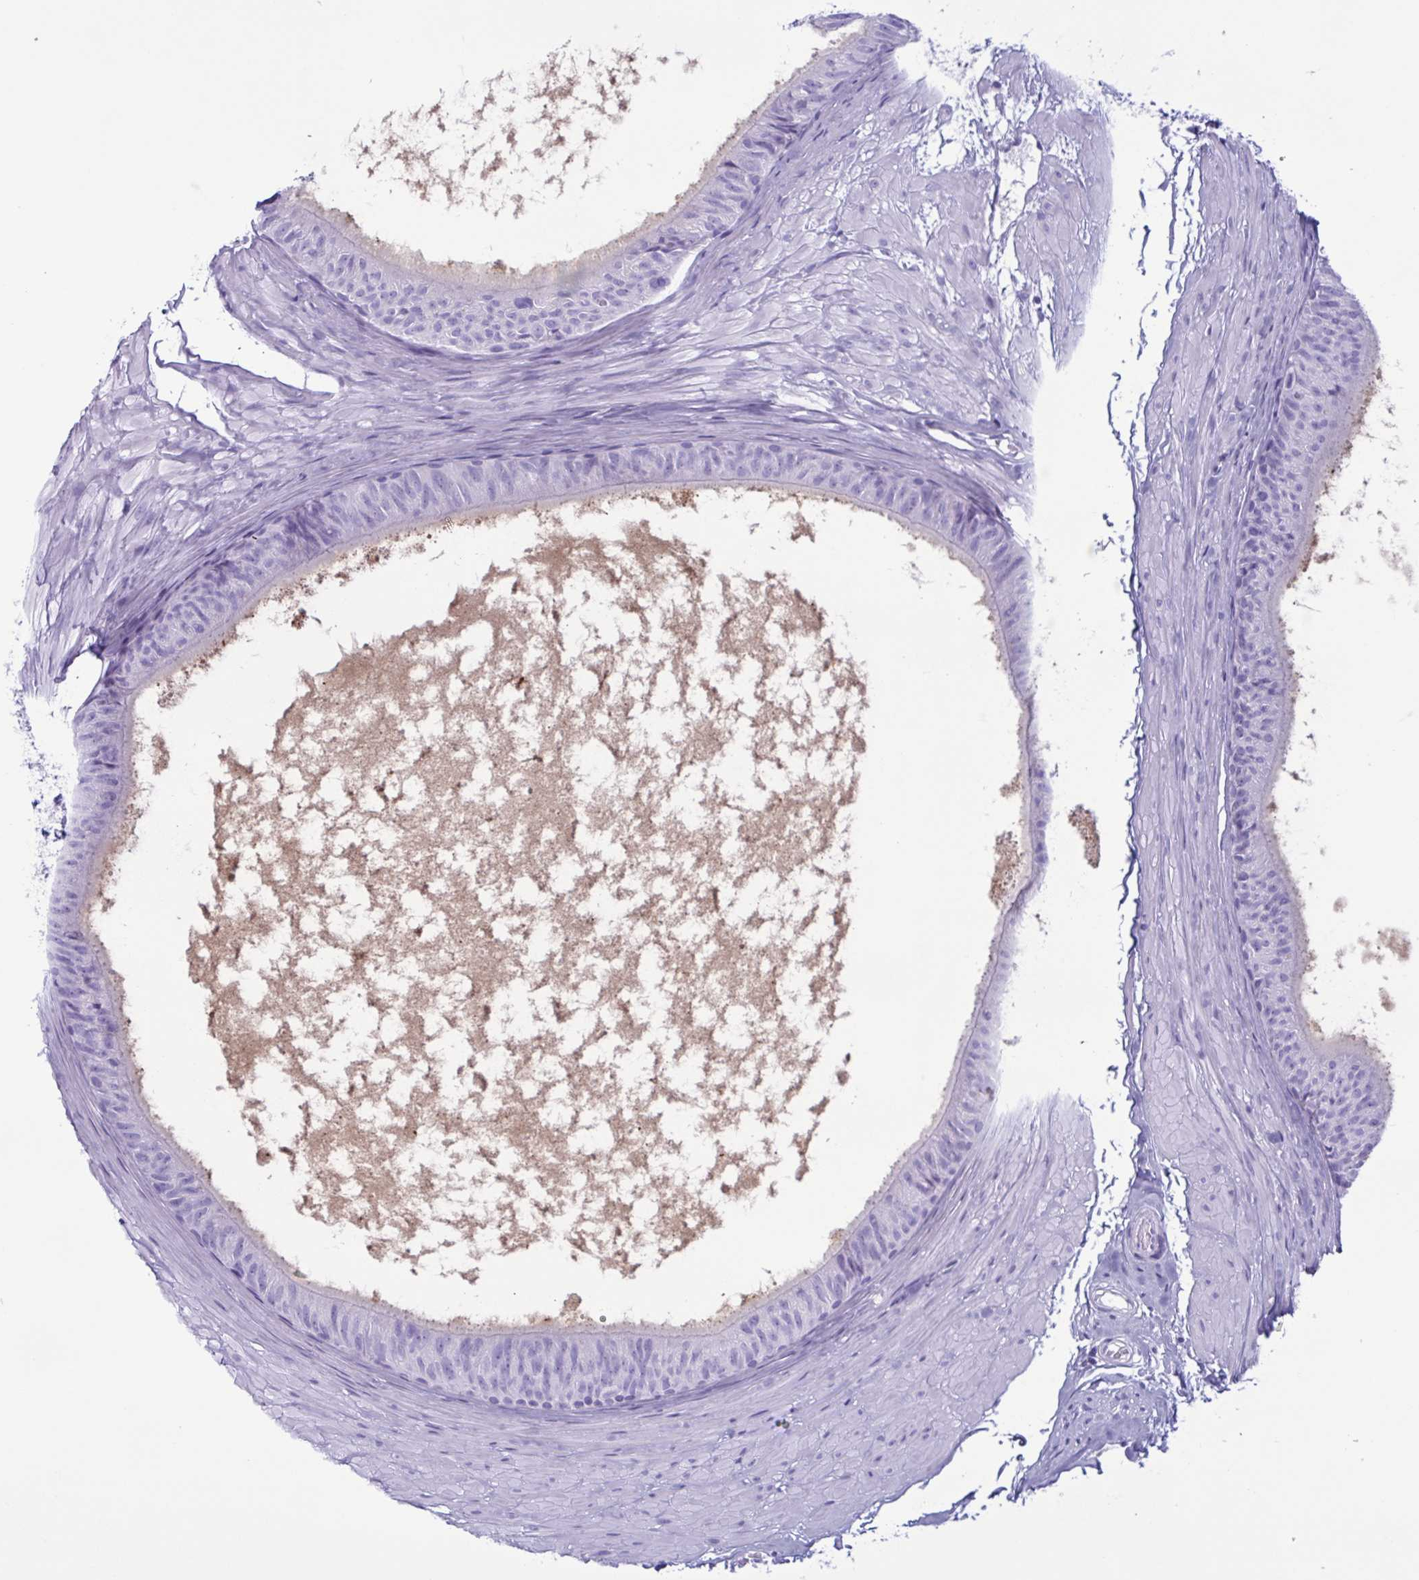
{"staining": {"intensity": "negative", "quantity": "none", "location": "none"}, "tissue": "epididymis", "cell_type": "Glandular cells", "image_type": "normal", "snomed": [{"axis": "morphology", "description": "Normal tissue, NOS"}, {"axis": "topography", "description": "Epididymis"}], "caption": "This is an immunohistochemistry (IHC) image of benign epididymis. There is no staining in glandular cells.", "gene": "LTF", "patient": {"sex": "male", "age": 33}}